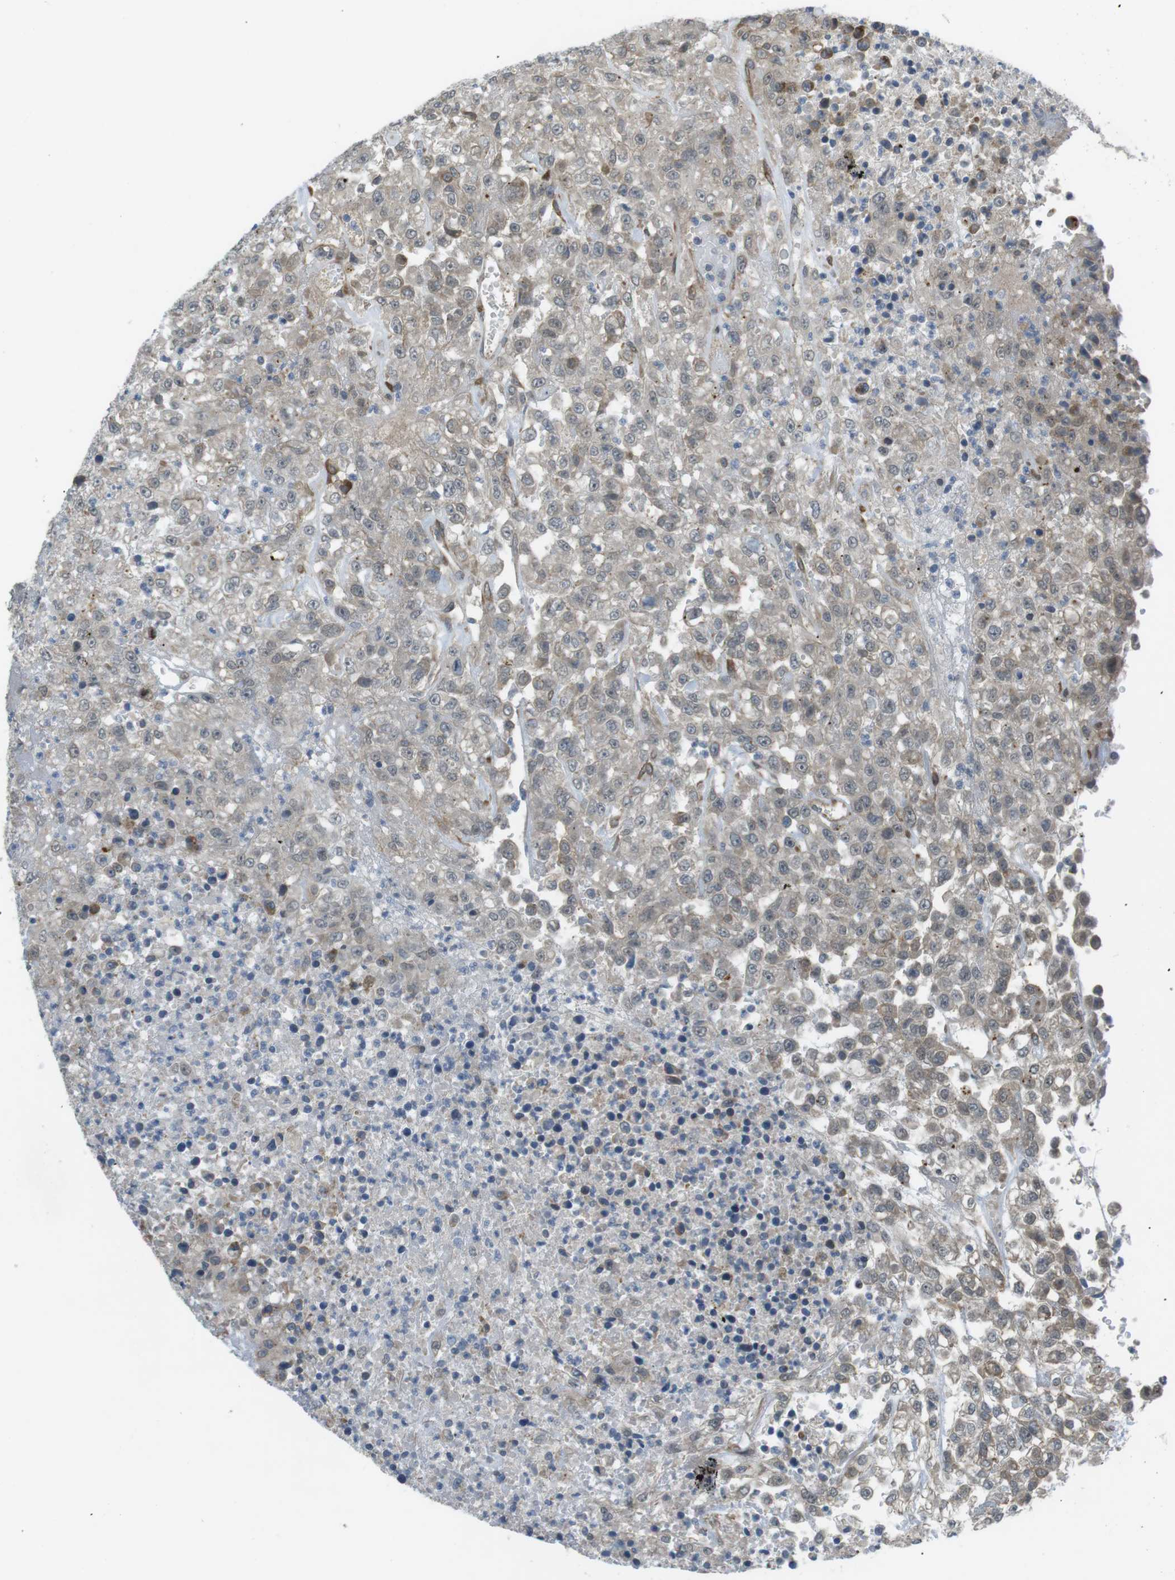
{"staining": {"intensity": "weak", "quantity": "25%-75%", "location": "cytoplasmic/membranous"}, "tissue": "urothelial cancer", "cell_type": "Tumor cells", "image_type": "cancer", "snomed": [{"axis": "morphology", "description": "Urothelial carcinoma, High grade"}, {"axis": "topography", "description": "Urinary bladder"}], "caption": "This image exhibits IHC staining of human urothelial cancer, with low weak cytoplasmic/membranous staining in about 25%-75% of tumor cells.", "gene": "KANK2", "patient": {"sex": "male", "age": 46}}